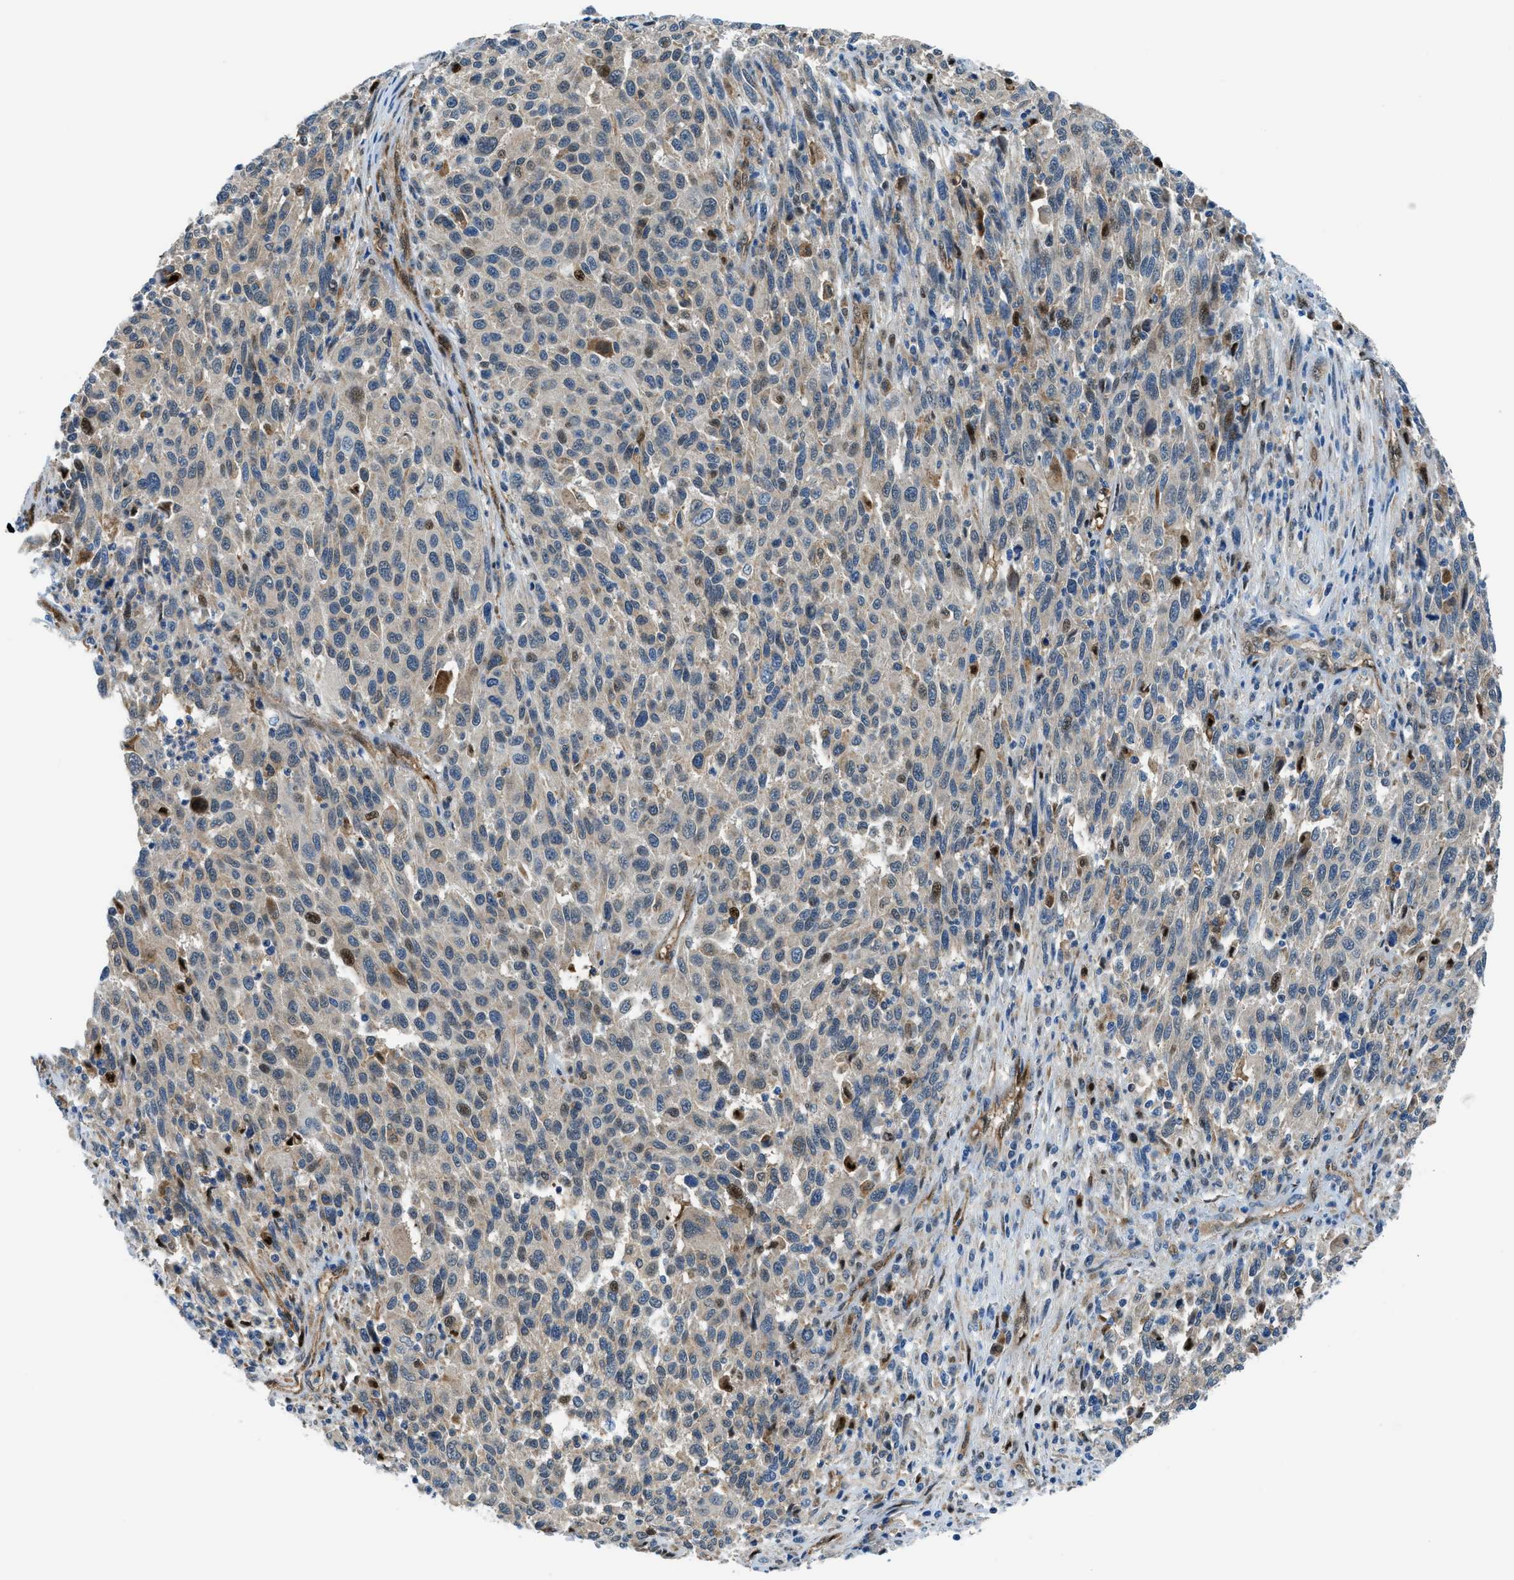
{"staining": {"intensity": "weak", "quantity": "25%-75%", "location": "cytoplasmic/membranous,nuclear"}, "tissue": "melanoma", "cell_type": "Tumor cells", "image_type": "cancer", "snomed": [{"axis": "morphology", "description": "Malignant melanoma, Metastatic site"}, {"axis": "topography", "description": "Lymph node"}], "caption": "A low amount of weak cytoplasmic/membranous and nuclear staining is identified in approximately 25%-75% of tumor cells in malignant melanoma (metastatic site) tissue.", "gene": "YWHAE", "patient": {"sex": "male", "age": 61}}